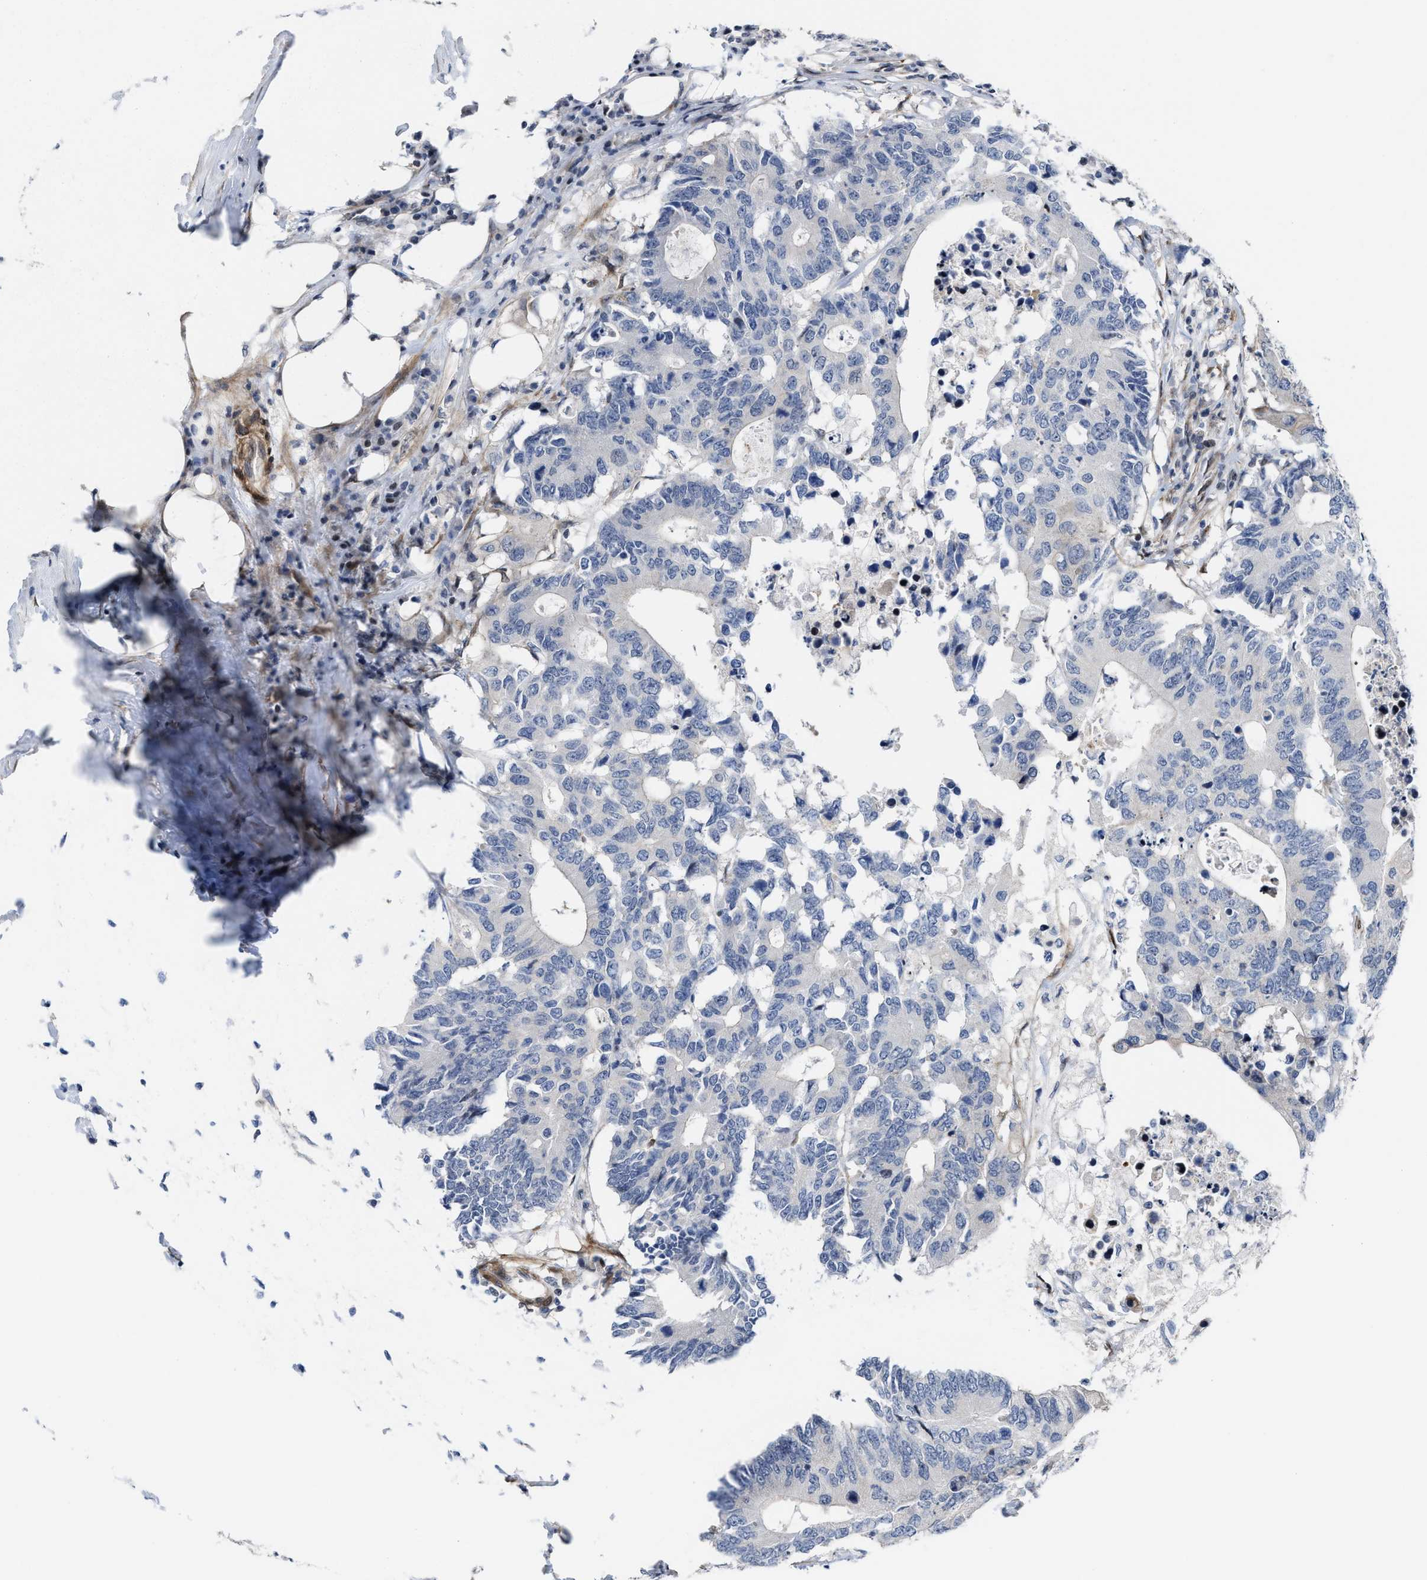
{"staining": {"intensity": "negative", "quantity": "none", "location": "none"}, "tissue": "colorectal cancer", "cell_type": "Tumor cells", "image_type": "cancer", "snomed": [{"axis": "morphology", "description": "Adenocarcinoma, NOS"}, {"axis": "topography", "description": "Colon"}], "caption": "This is an immunohistochemistry micrograph of human colorectal adenocarcinoma. There is no expression in tumor cells.", "gene": "TGFB1I1", "patient": {"sex": "male", "age": 71}}